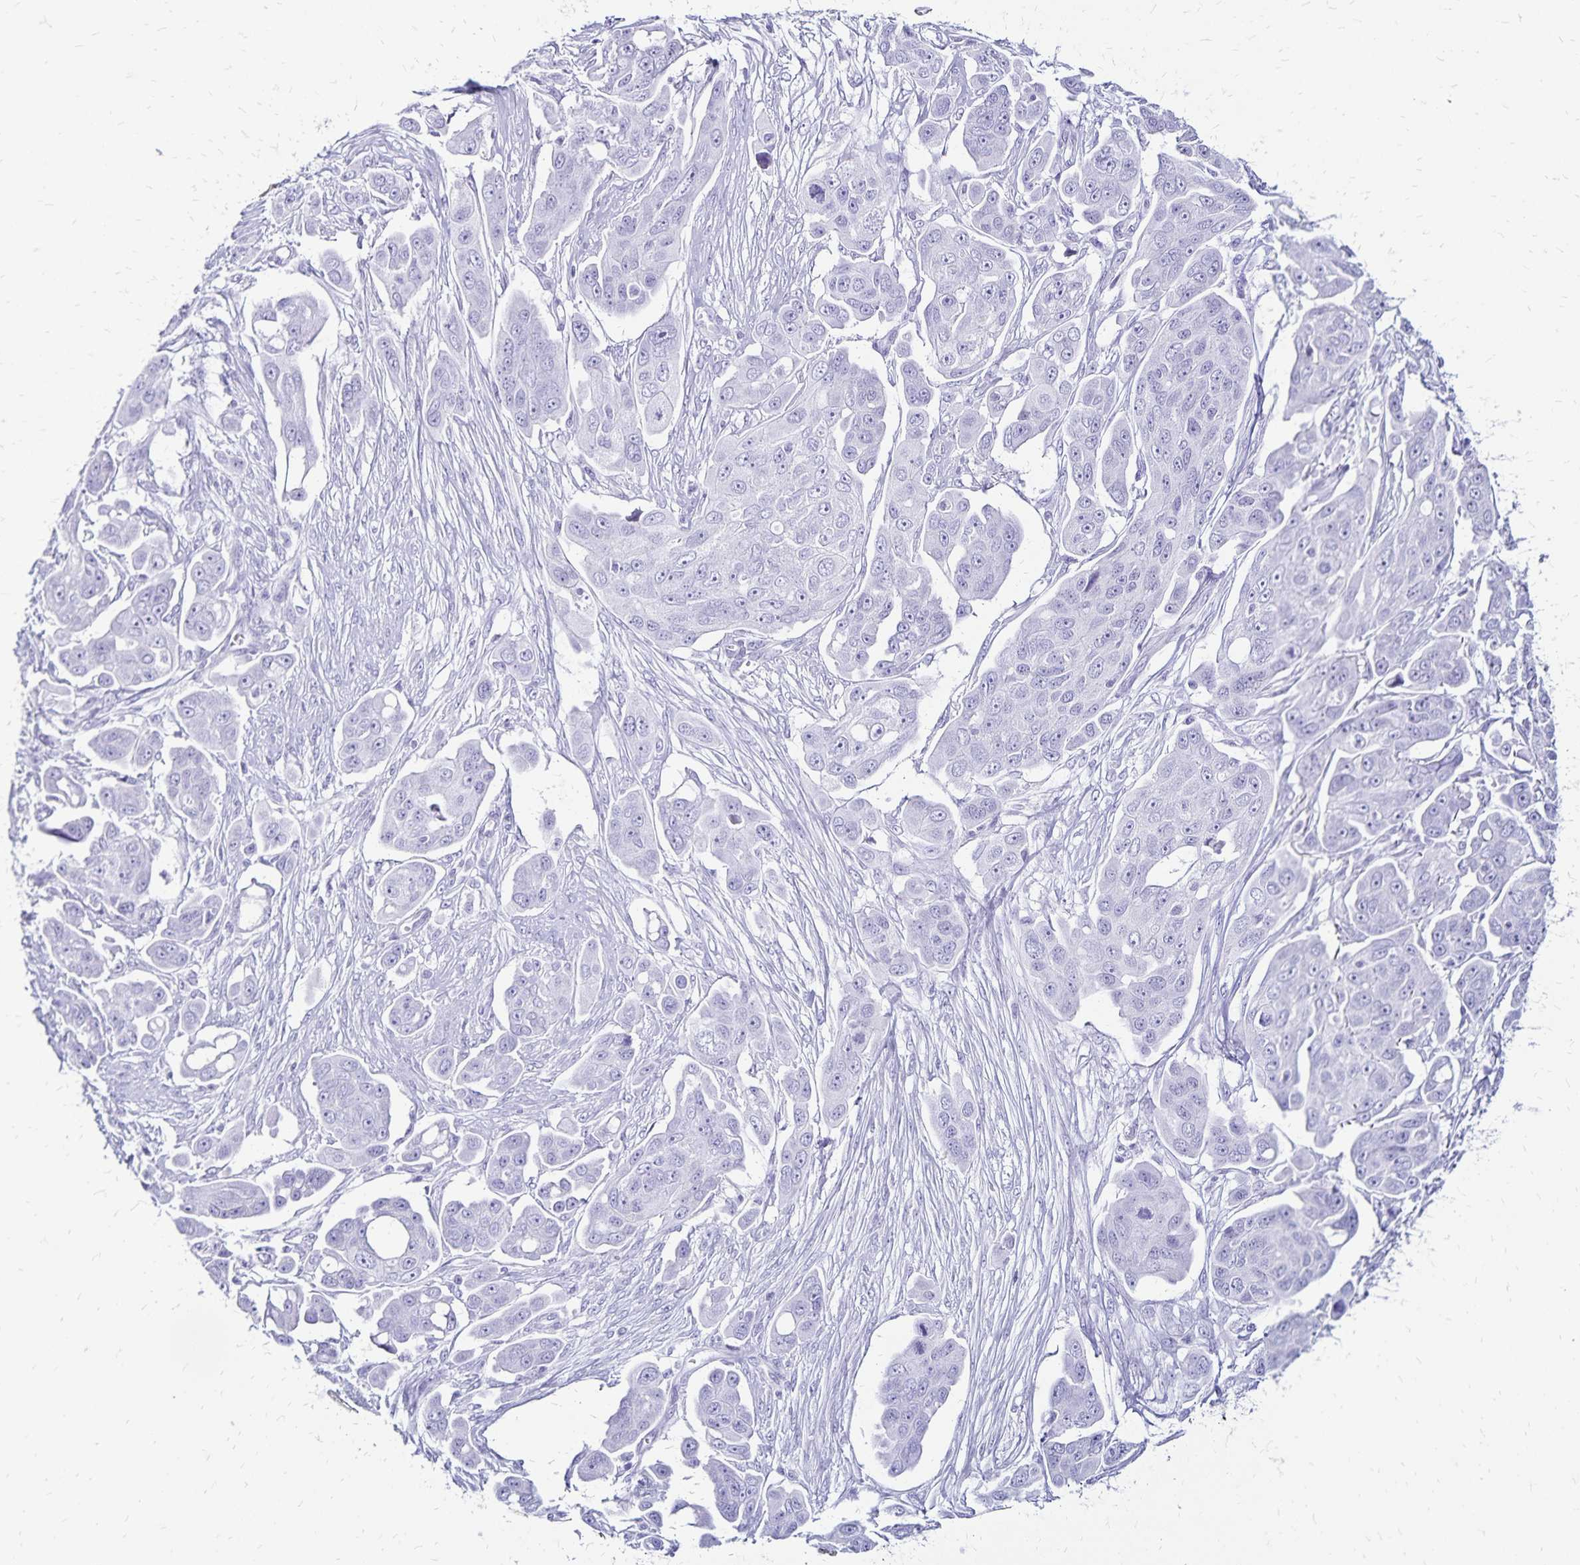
{"staining": {"intensity": "negative", "quantity": "none", "location": "none"}, "tissue": "ovarian cancer", "cell_type": "Tumor cells", "image_type": "cancer", "snomed": [{"axis": "morphology", "description": "Carcinoma, endometroid"}, {"axis": "topography", "description": "Ovary"}], "caption": "Tumor cells show no significant protein expression in endometroid carcinoma (ovarian). (Brightfield microscopy of DAB IHC at high magnification).", "gene": "LIN28B", "patient": {"sex": "female", "age": 70}}